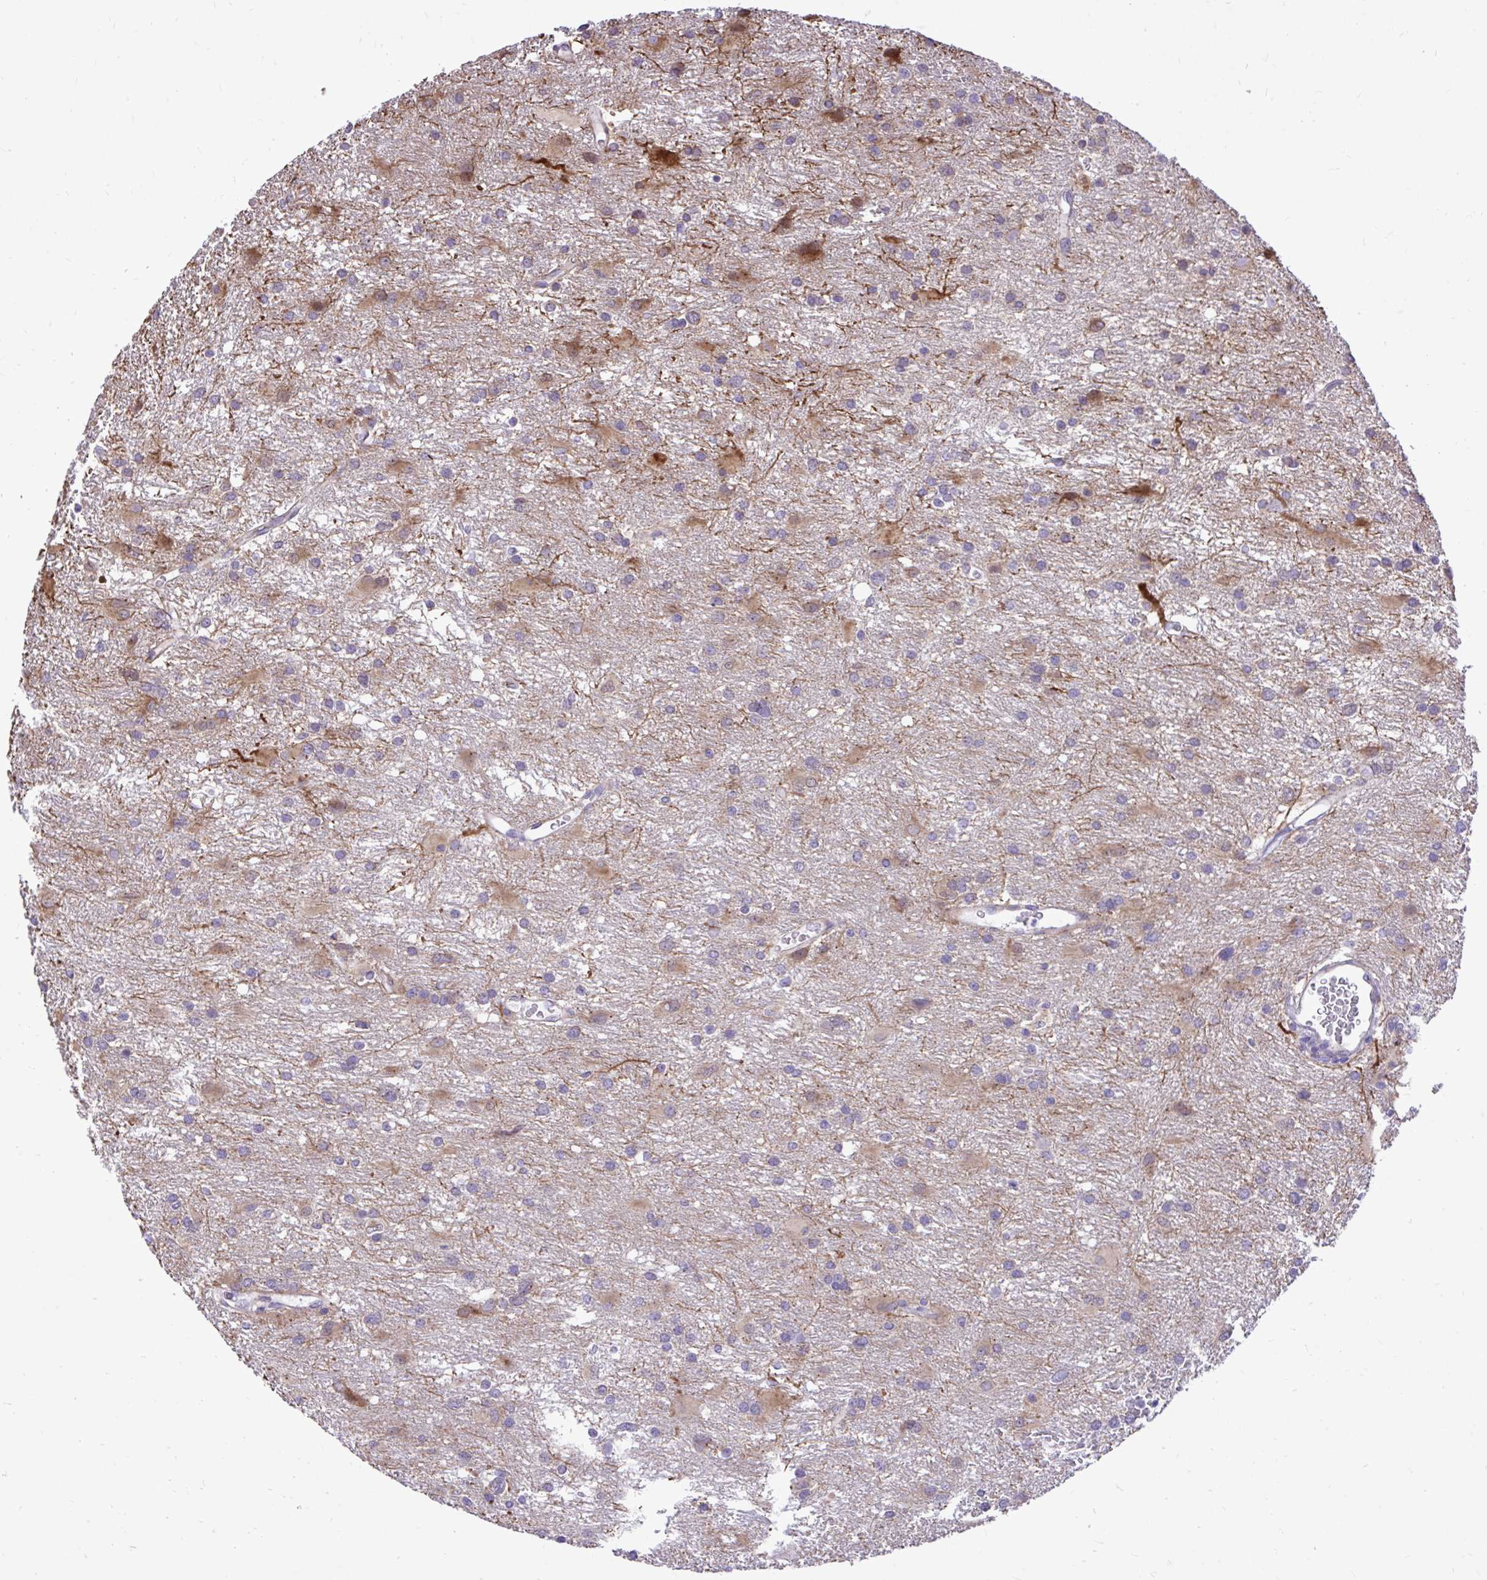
{"staining": {"intensity": "weak", "quantity": "<25%", "location": "cytoplasmic/membranous"}, "tissue": "glioma", "cell_type": "Tumor cells", "image_type": "cancer", "snomed": [{"axis": "morphology", "description": "Glioma, malignant, High grade"}, {"axis": "topography", "description": "Brain"}], "caption": "An immunohistochemistry (IHC) micrograph of malignant high-grade glioma is shown. There is no staining in tumor cells of malignant high-grade glioma. (DAB immunohistochemistry visualized using brightfield microscopy, high magnification).", "gene": "CEACAM18", "patient": {"sex": "male", "age": 53}}